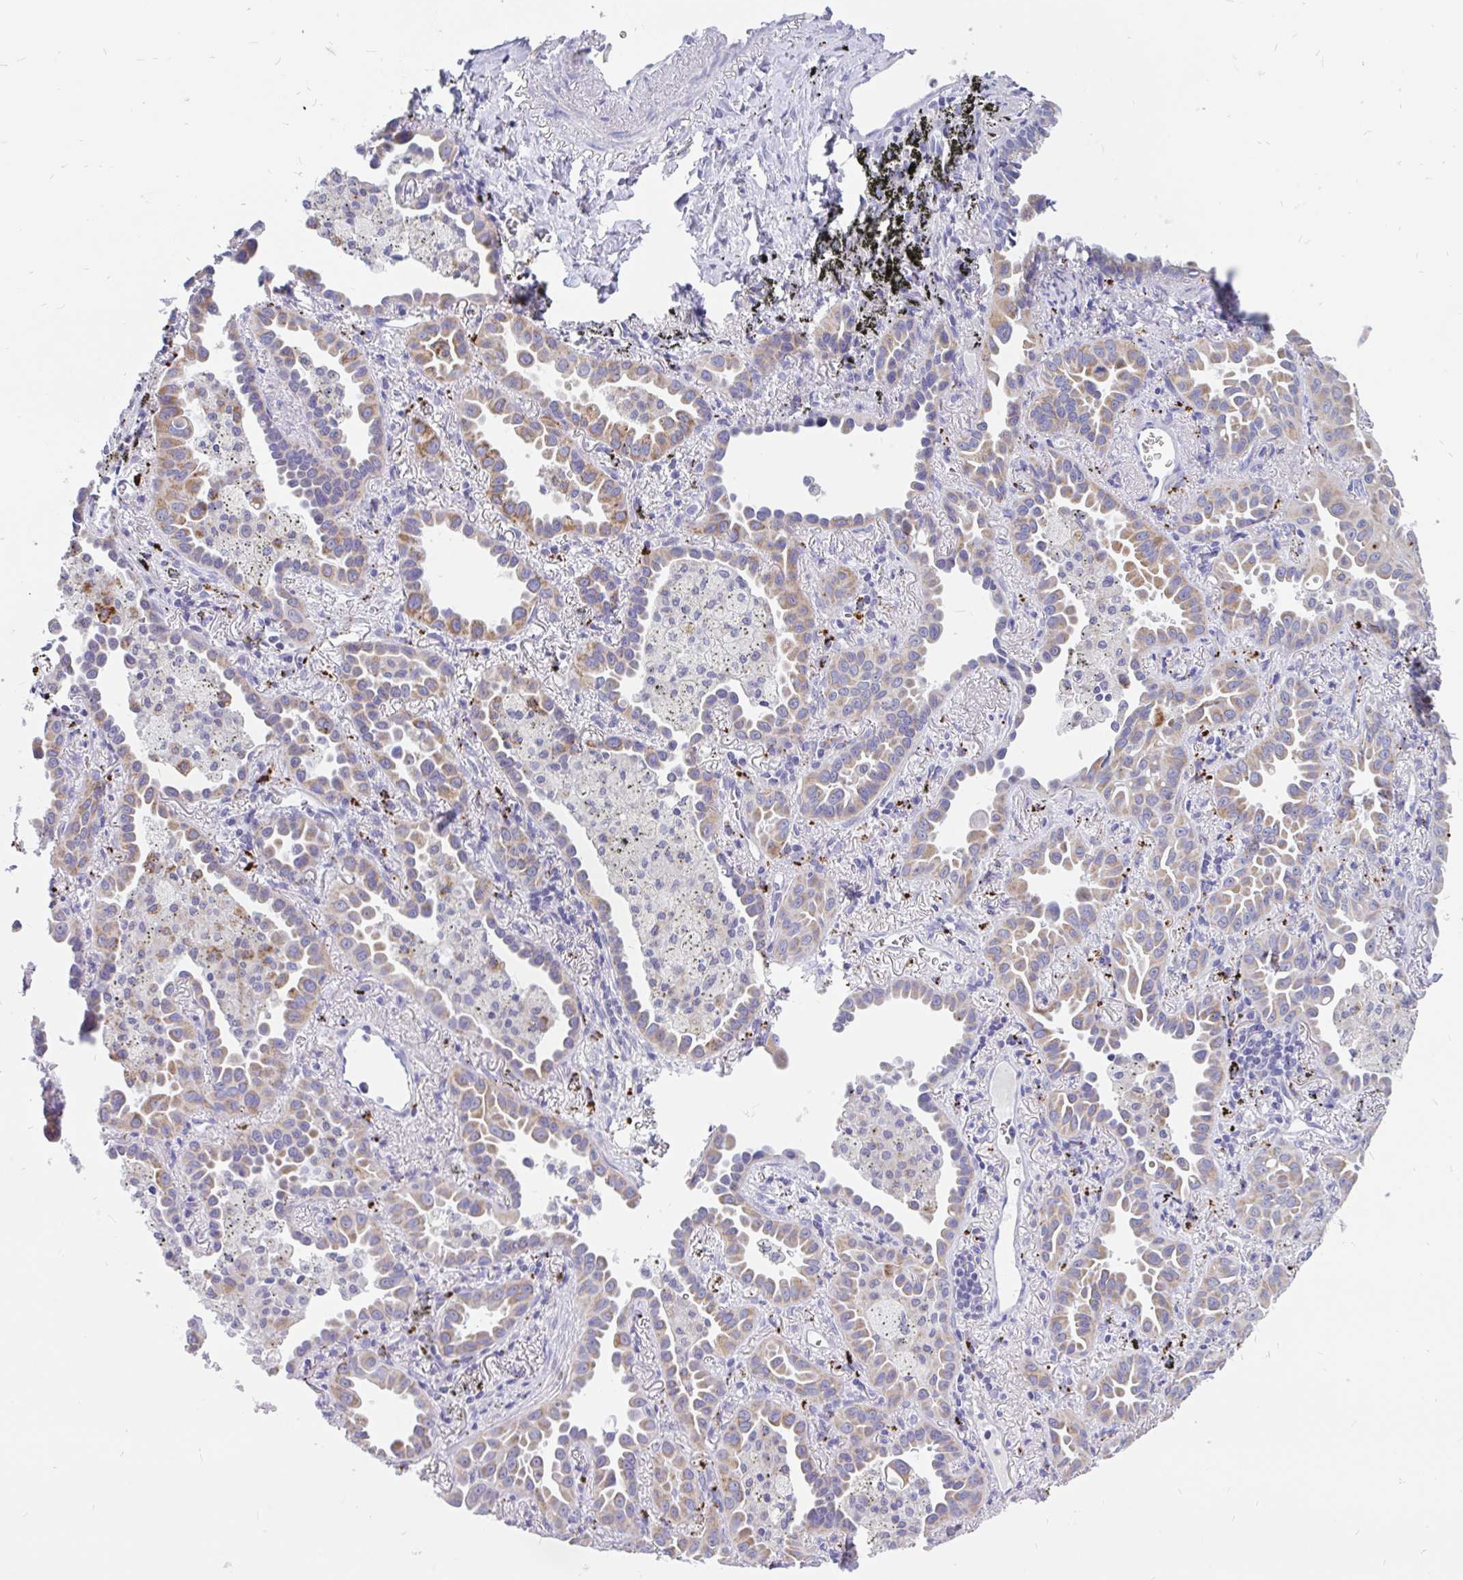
{"staining": {"intensity": "moderate", "quantity": ">75%", "location": "cytoplasmic/membranous"}, "tissue": "lung cancer", "cell_type": "Tumor cells", "image_type": "cancer", "snomed": [{"axis": "morphology", "description": "Adenocarcinoma, NOS"}, {"axis": "topography", "description": "Lung"}], "caption": "High-power microscopy captured an immunohistochemistry (IHC) image of lung adenocarcinoma, revealing moderate cytoplasmic/membranous positivity in about >75% of tumor cells.", "gene": "INTS5", "patient": {"sex": "male", "age": 68}}